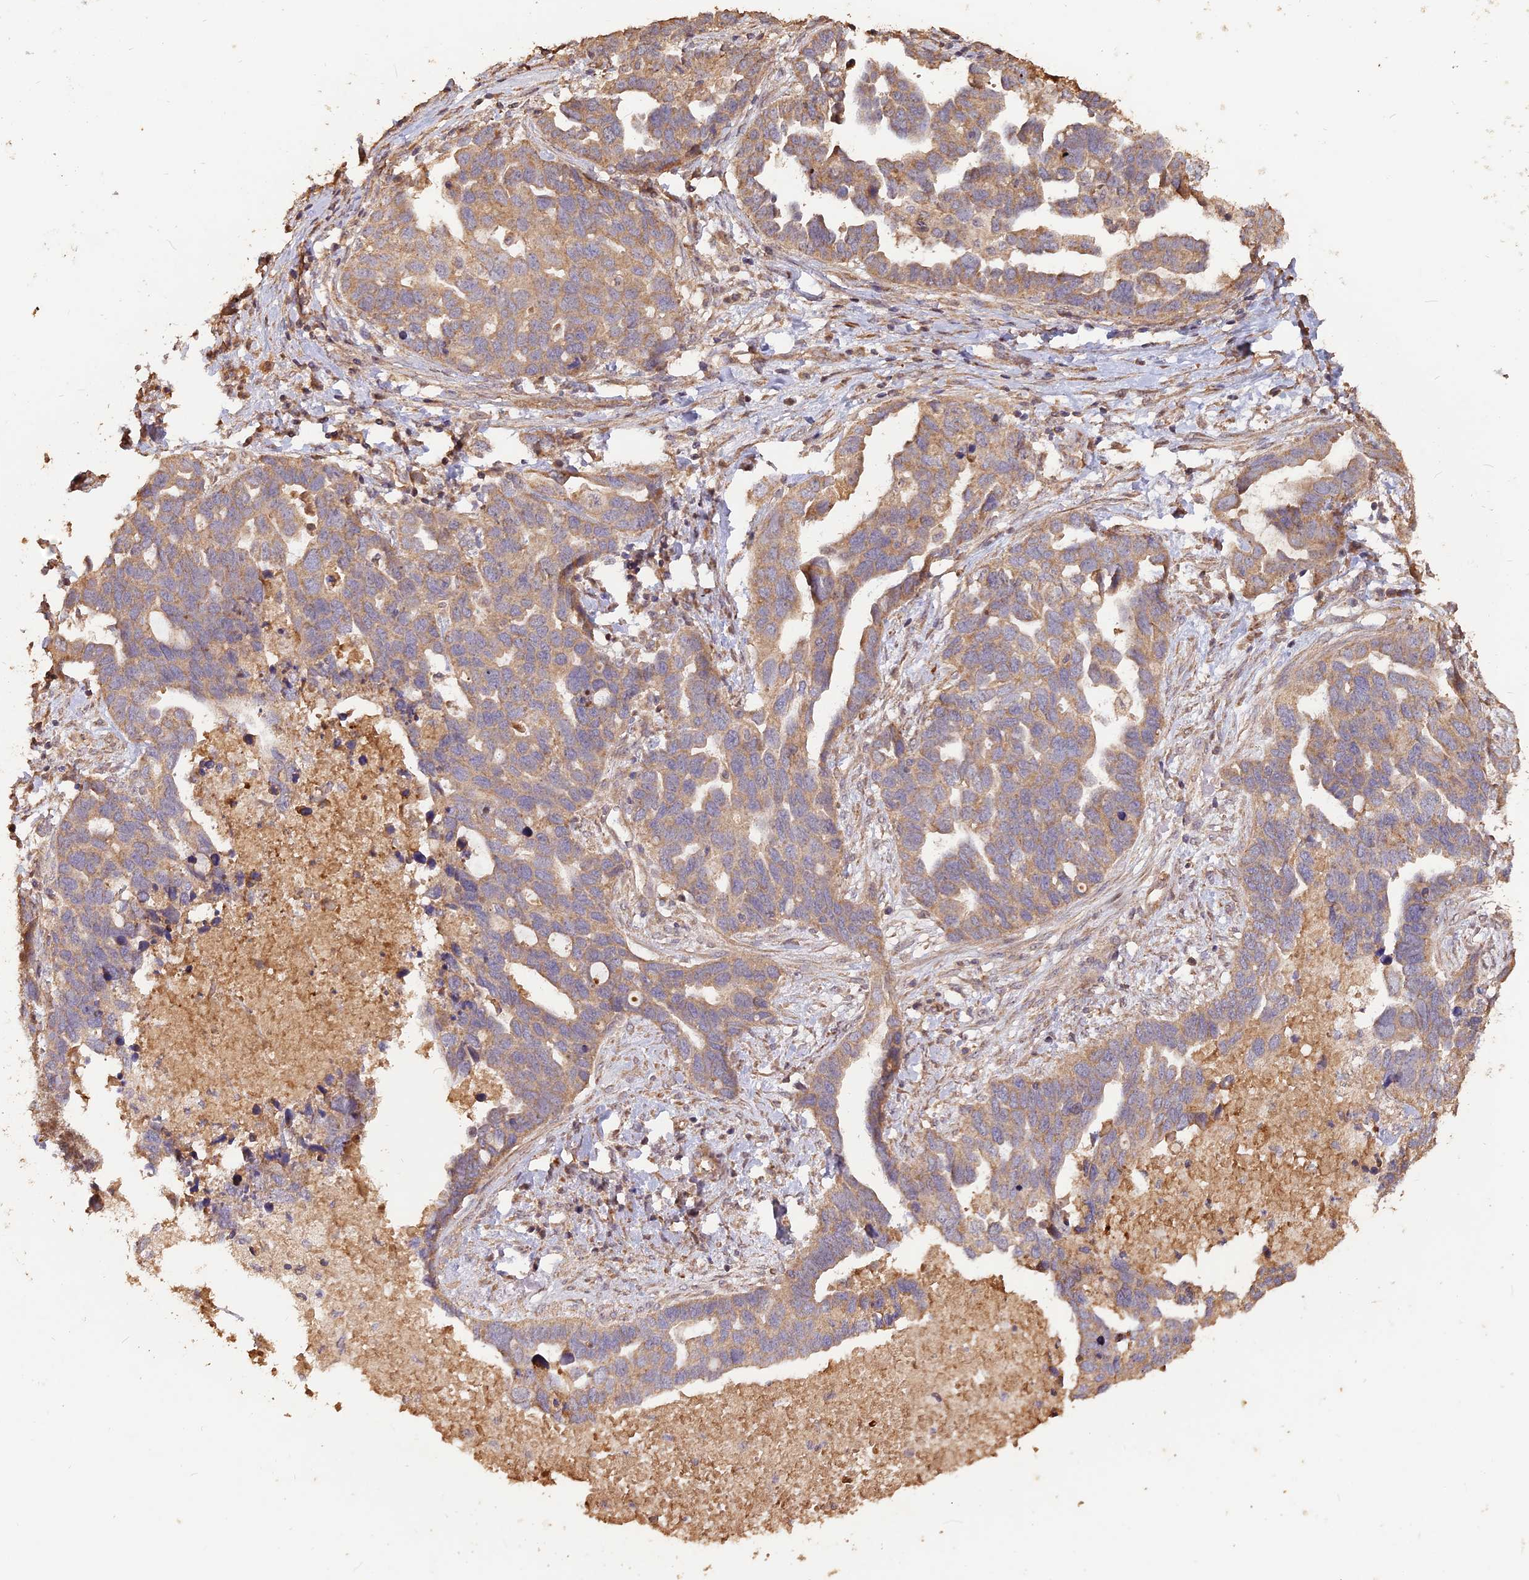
{"staining": {"intensity": "weak", "quantity": ">75%", "location": "cytoplasmic/membranous"}, "tissue": "ovarian cancer", "cell_type": "Tumor cells", "image_type": "cancer", "snomed": [{"axis": "morphology", "description": "Cystadenocarcinoma, serous, NOS"}, {"axis": "topography", "description": "Ovary"}], "caption": "Tumor cells exhibit weak cytoplasmic/membranous expression in approximately >75% of cells in serous cystadenocarcinoma (ovarian). (Stains: DAB (3,3'-diaminobenzidine) in brown, nuclei in blue, Microscopy: brightfield microscopy at high magnification).", "gene": "LAYN", "patient": {"sex": "female", "age": 54}}